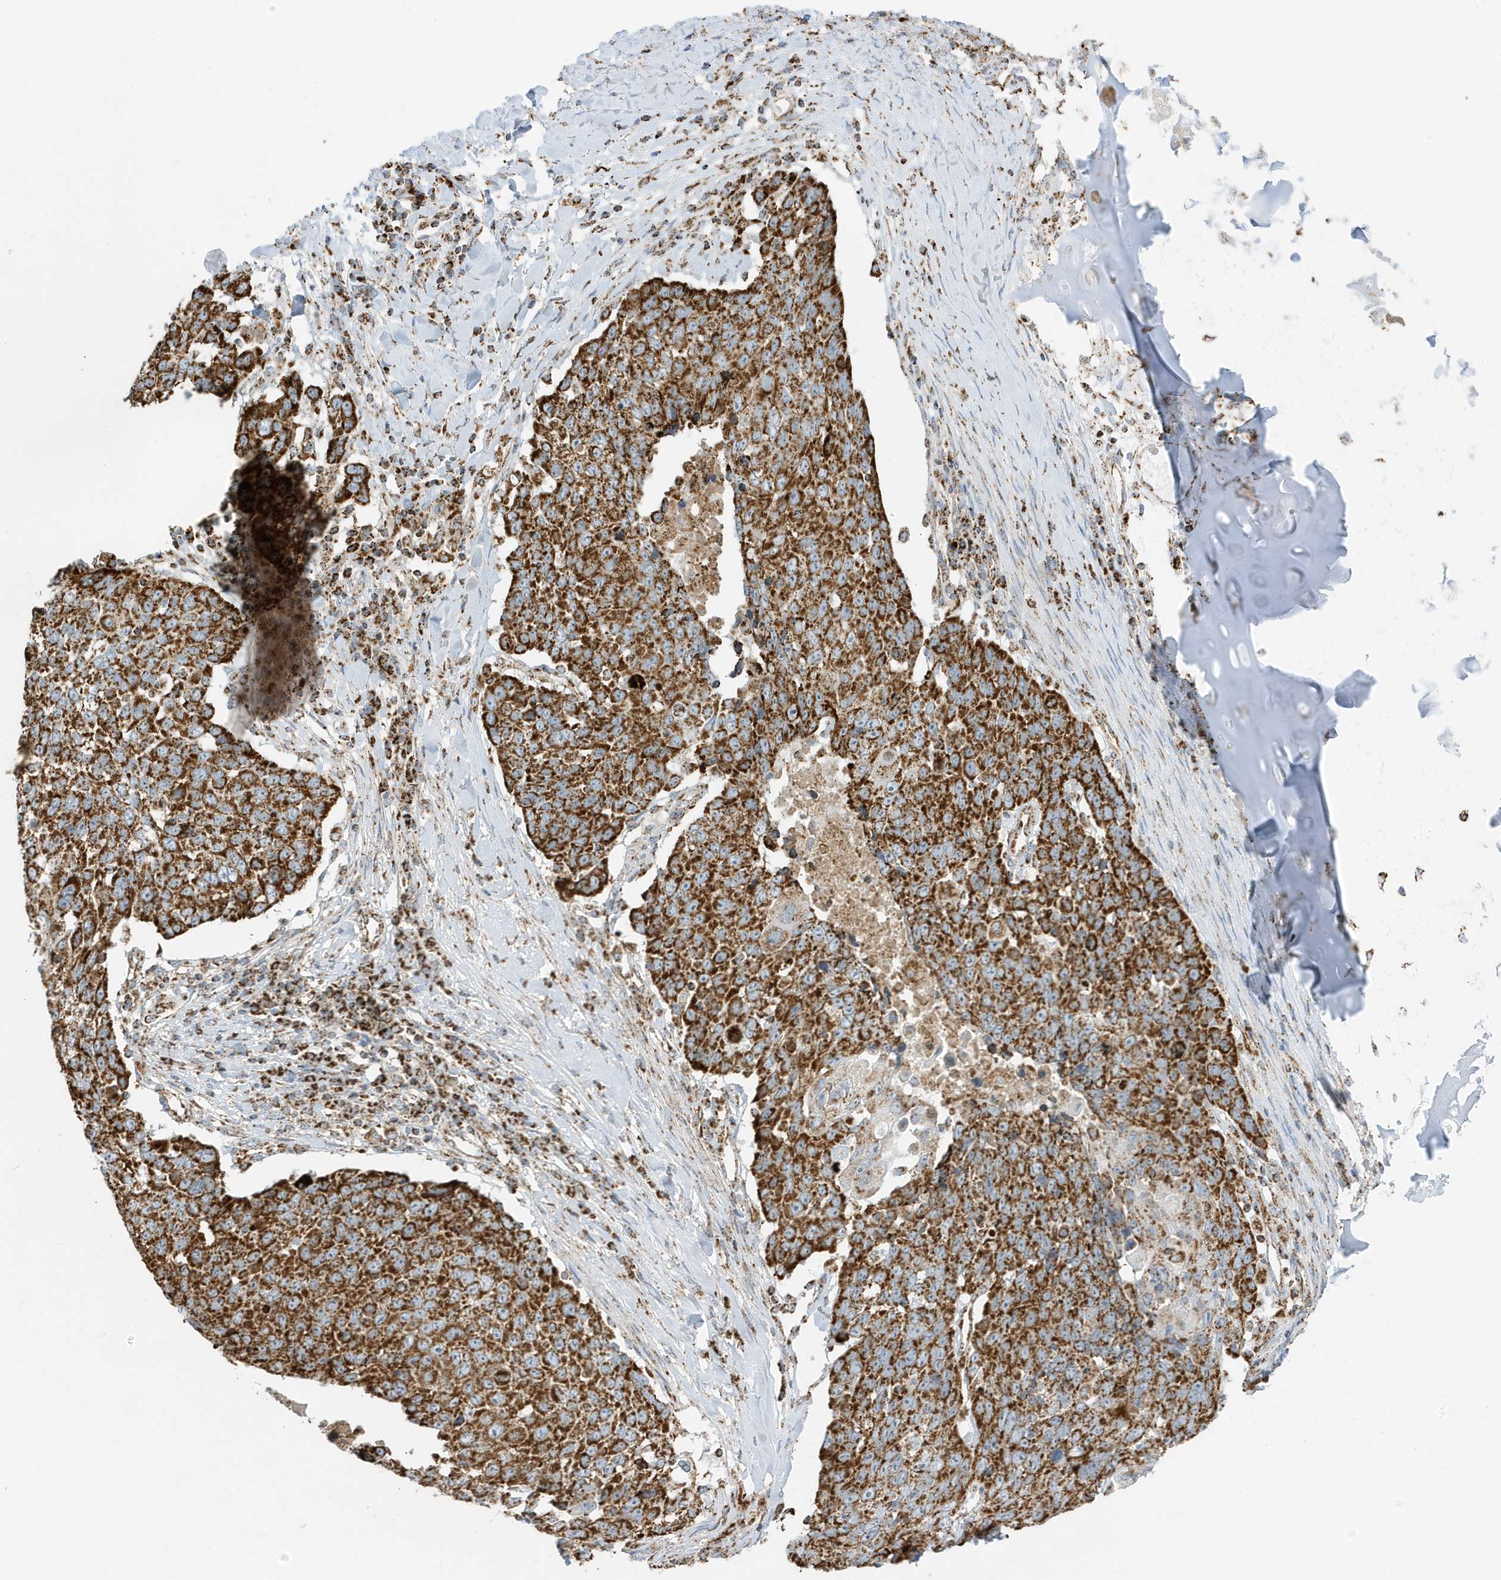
{"staining": {"intensity": "strong", "quantity": ">75%", "location": "cytoplasmic/membranous"}, "tissue": "lung cancer", "cell_type": "Tumor cells", "image_type": "cancer", "snomed": [{"axis": "morphology", "description": "Squamous cell carcinoma, NOS"}, {"axis": "topography", "description": "Lung"}], "caption": "Squamous cell carcinoma (lung) tissue shows strong cytoplasmic/membranous staining in approximately >75% of tumor cells (Stains: DAB in brown, nuclei in blue, Microscopy: brightfield microscopy at high magnification).", "gene": "ATP5ME", "patient": {"sex": "male", "age": 66}}